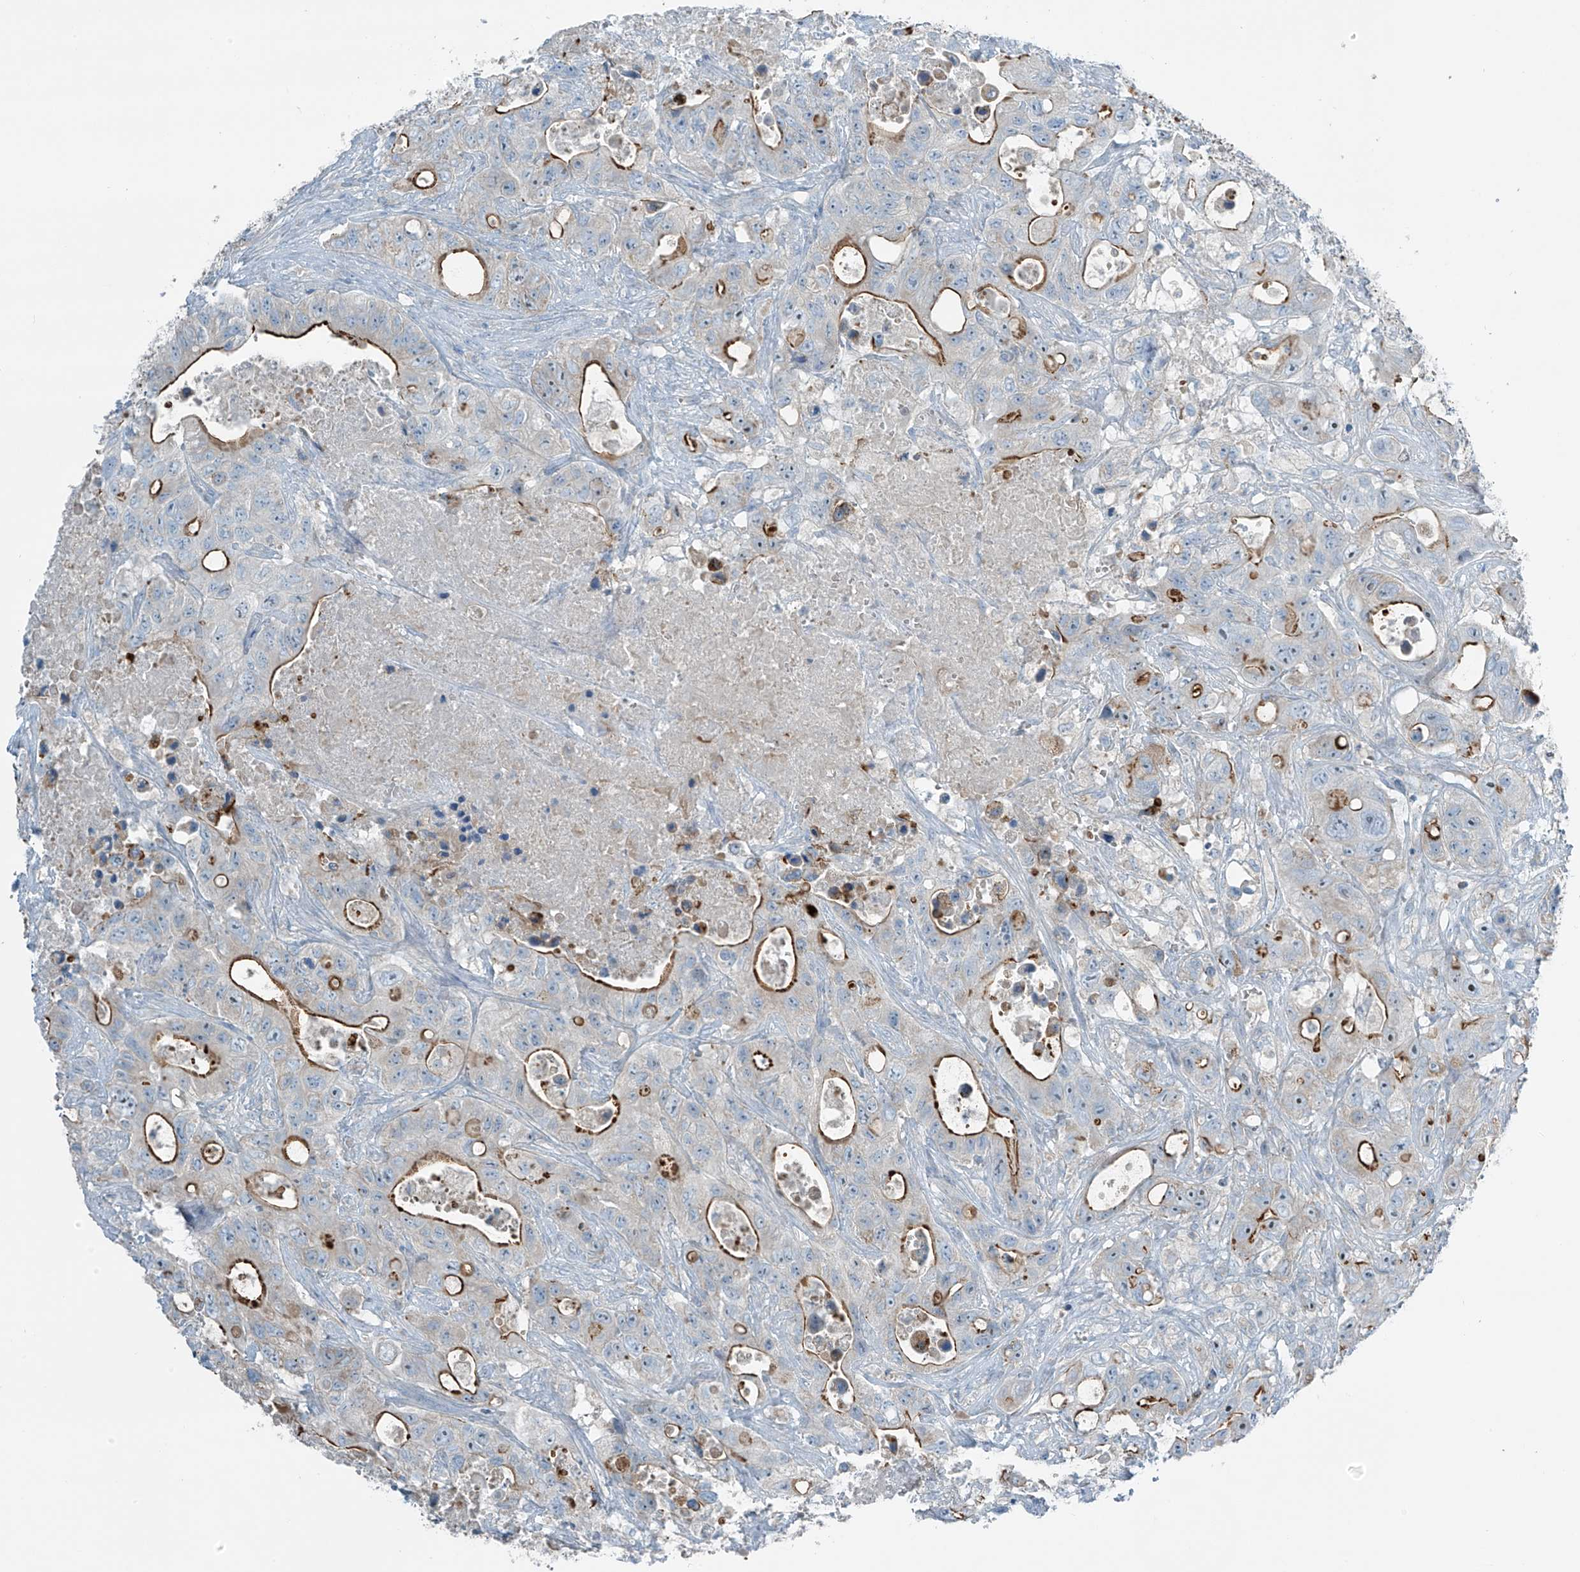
{"staining": {"intensity": "strong", "quantity": "25%-75%", "location": "cytoplasmic/membranous"}, "tissue": "colorectal cancer", "cell_type": "Tumor cells", "image_type": "cancer", "snomed": [{"axis": "morphology", "description": "Adenocarcinoma, NOS"}, {"axis": "topography", "description": "Colon"}], "caption": "A micrograph showing strong cytoplasmic/membranous staining in about 25%-75% of tumor cells in adenocarcinoma (colorectal), as visualized by brown immunohistochemical staining.", "gene": "FAM131C", "patient": {"sex": "female", "age": 46}}